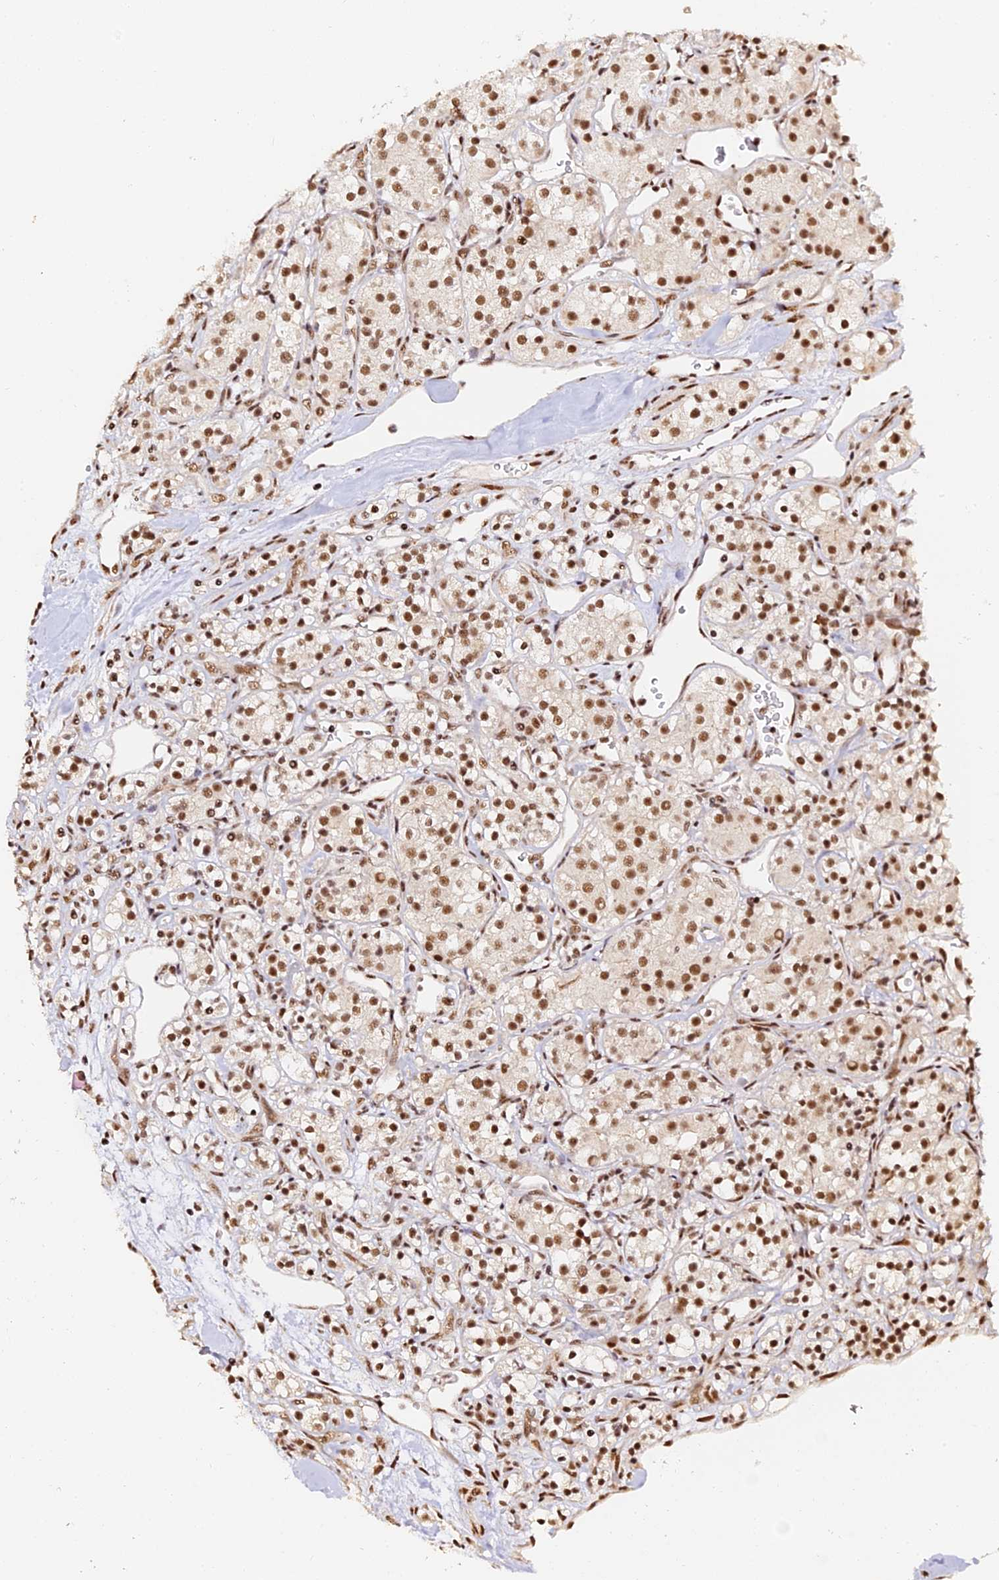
{"staining": {"intensity": "moderate", "quantity": ">75%", "location": "nuclear"}, "tissue": "renal cancer", "cell_type": "Tumor cells", "image_type": "cancer", "snomed": [{"axis": "morphology", "description": "Adenocarcinoma, NOS"}, {"axis": "topography", "description": "Kidney"}], "caption": "A high-resolution histopathology image shows IHC staining of adenocarcinoma (renal), which demonstrates moderate nuclear positivity in approximately >75% of tumor cells.", "gene": "MCRS1", "patient": {"sex": "male", "age": 77}}